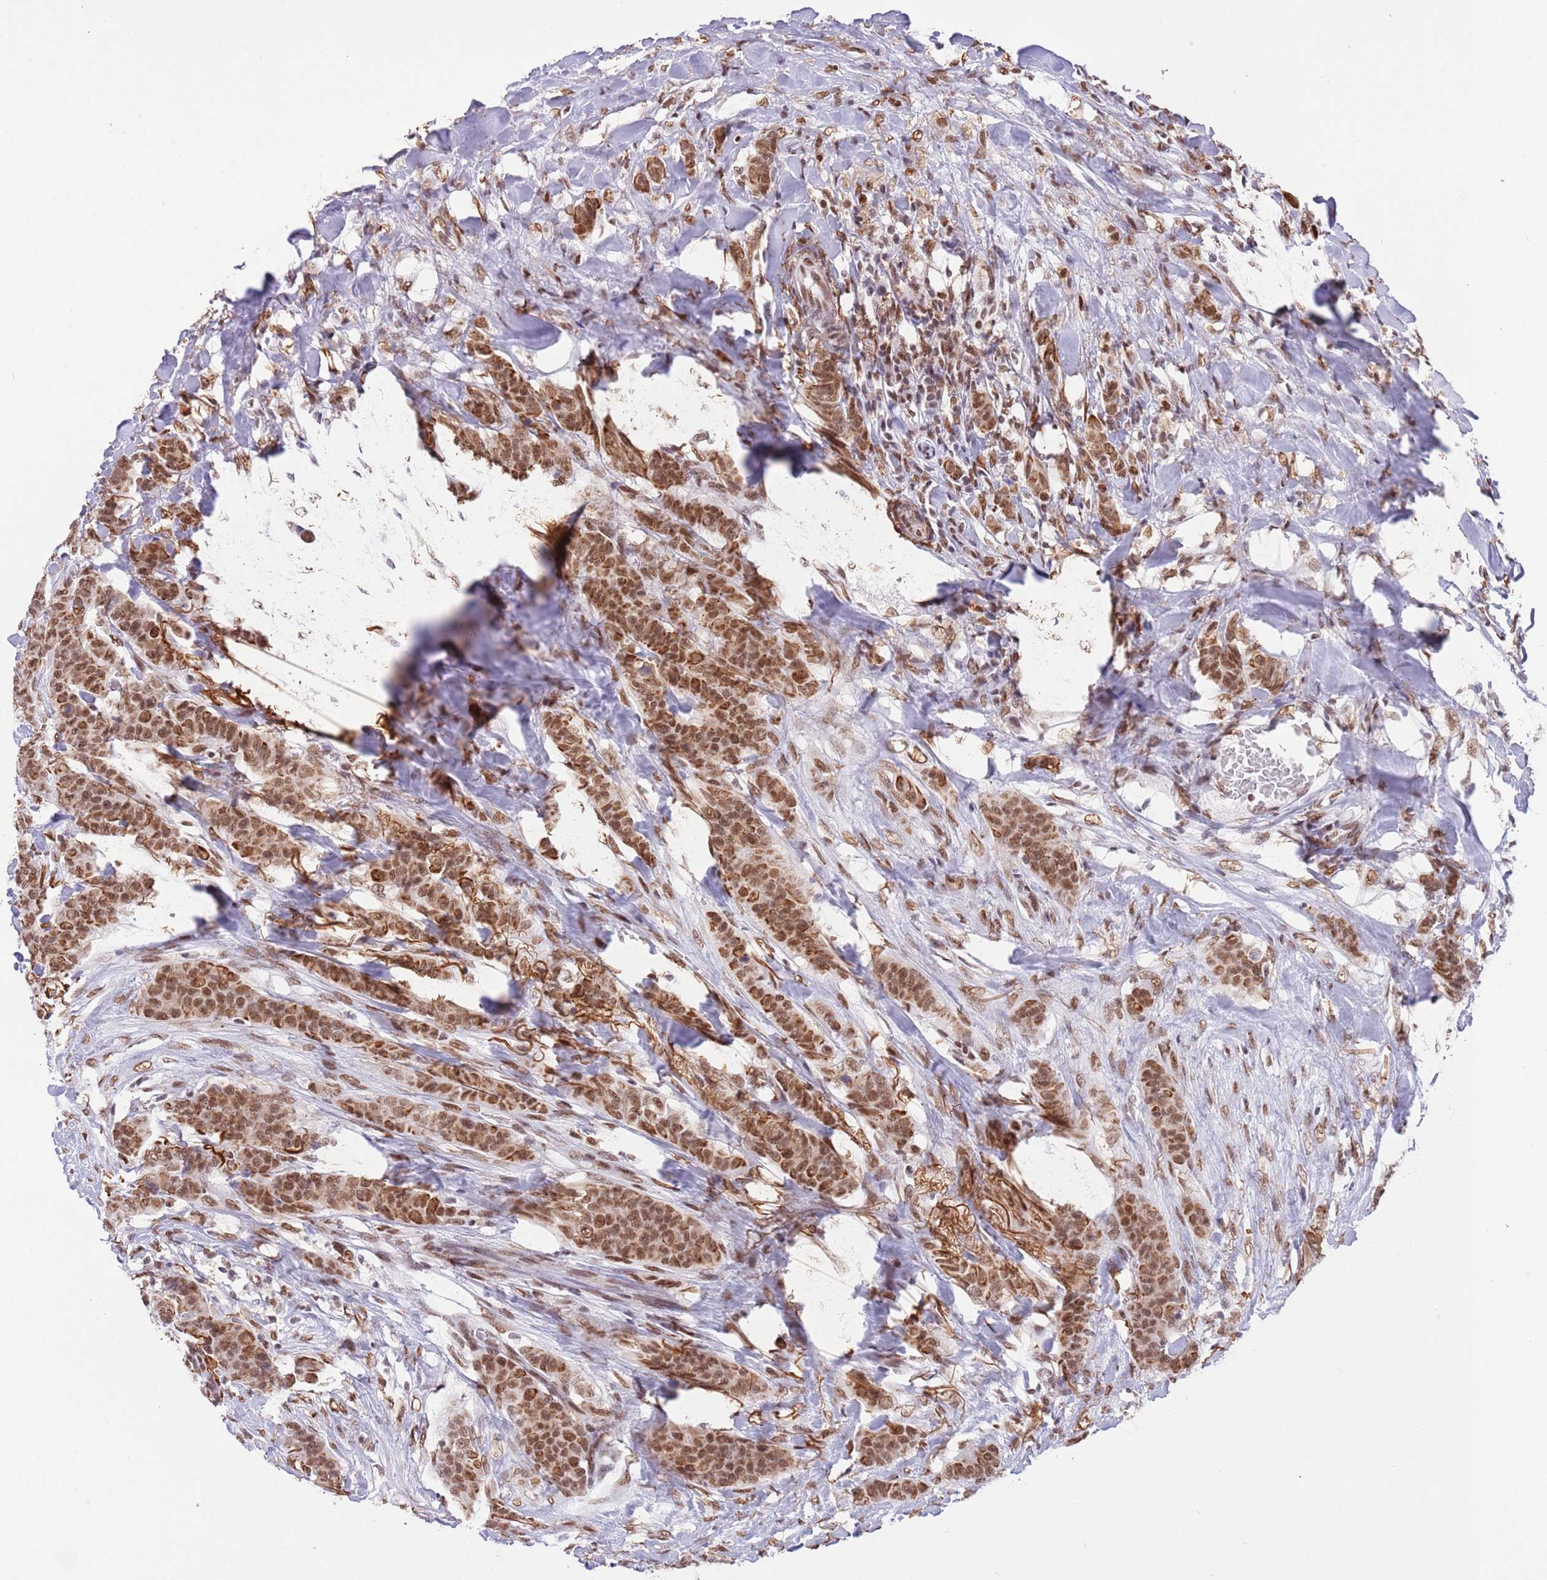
{"staining": {"intensity": "moderate", "quantity": ">75%", "location": "cytoplasmic/membranous,nuclear"}, "tissue": "breast cancer", "cell_type": "Tumor cells", "image_type": "cancer", "snomed": [{"axis": "morphology", "description": "Duct carcinoma"}, {"axis": "topography", "description": "Breast"}], "caption": "Immunohistochemical staining of breast cancer exhibits medium levels of moderate cytoplasmic/membranous and nuclear protein expression in about >75% of tumor cells. (DAB IHC with brightfield microscopy, high magnification).", "gene": "TRIM32", "patient": {"sex": "female", "age": 40}}